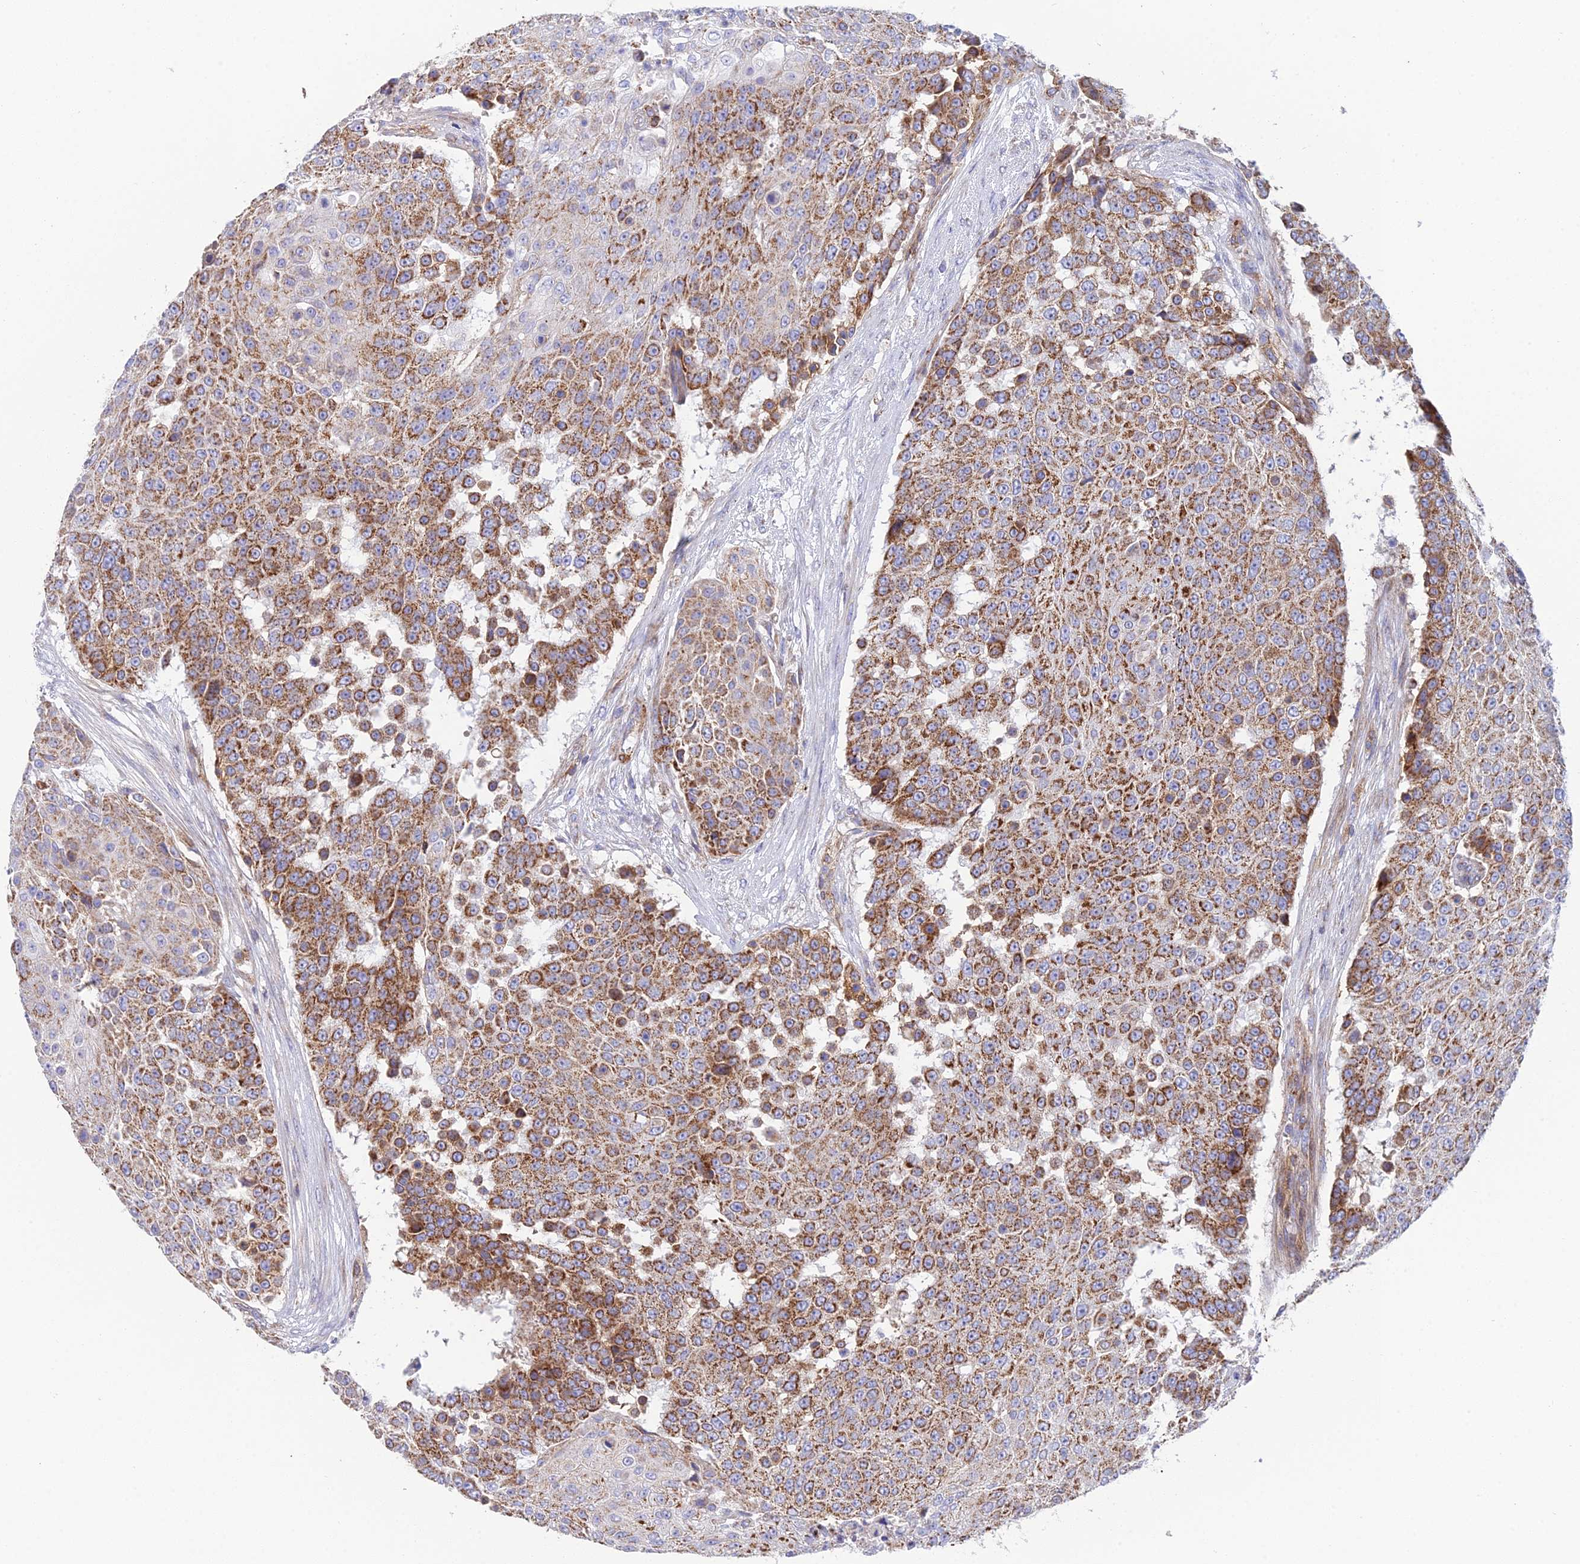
{"staining": {"intensity": "moderate", "quantity": ">75%", "location": "cytoplasmic/membranous"}, "tissue": "urothelial cancer", "cell_type": "Tumor cells", "image_type": "cancer", "snomed": [{"axis": "morphology", "description": "Urothelial carcinoma, High grade"}, {"axis": "topography", "description": "Urinary bladder"}], "caption": "There is medium levels of moderate cytoplasmic/membranous staining in tumor cells of urothelial cancer, as demonstrated by immunohistochemical staining (brown color).", "gene": "CSPG4", "patient": {"sex": "female", "age": 63}}